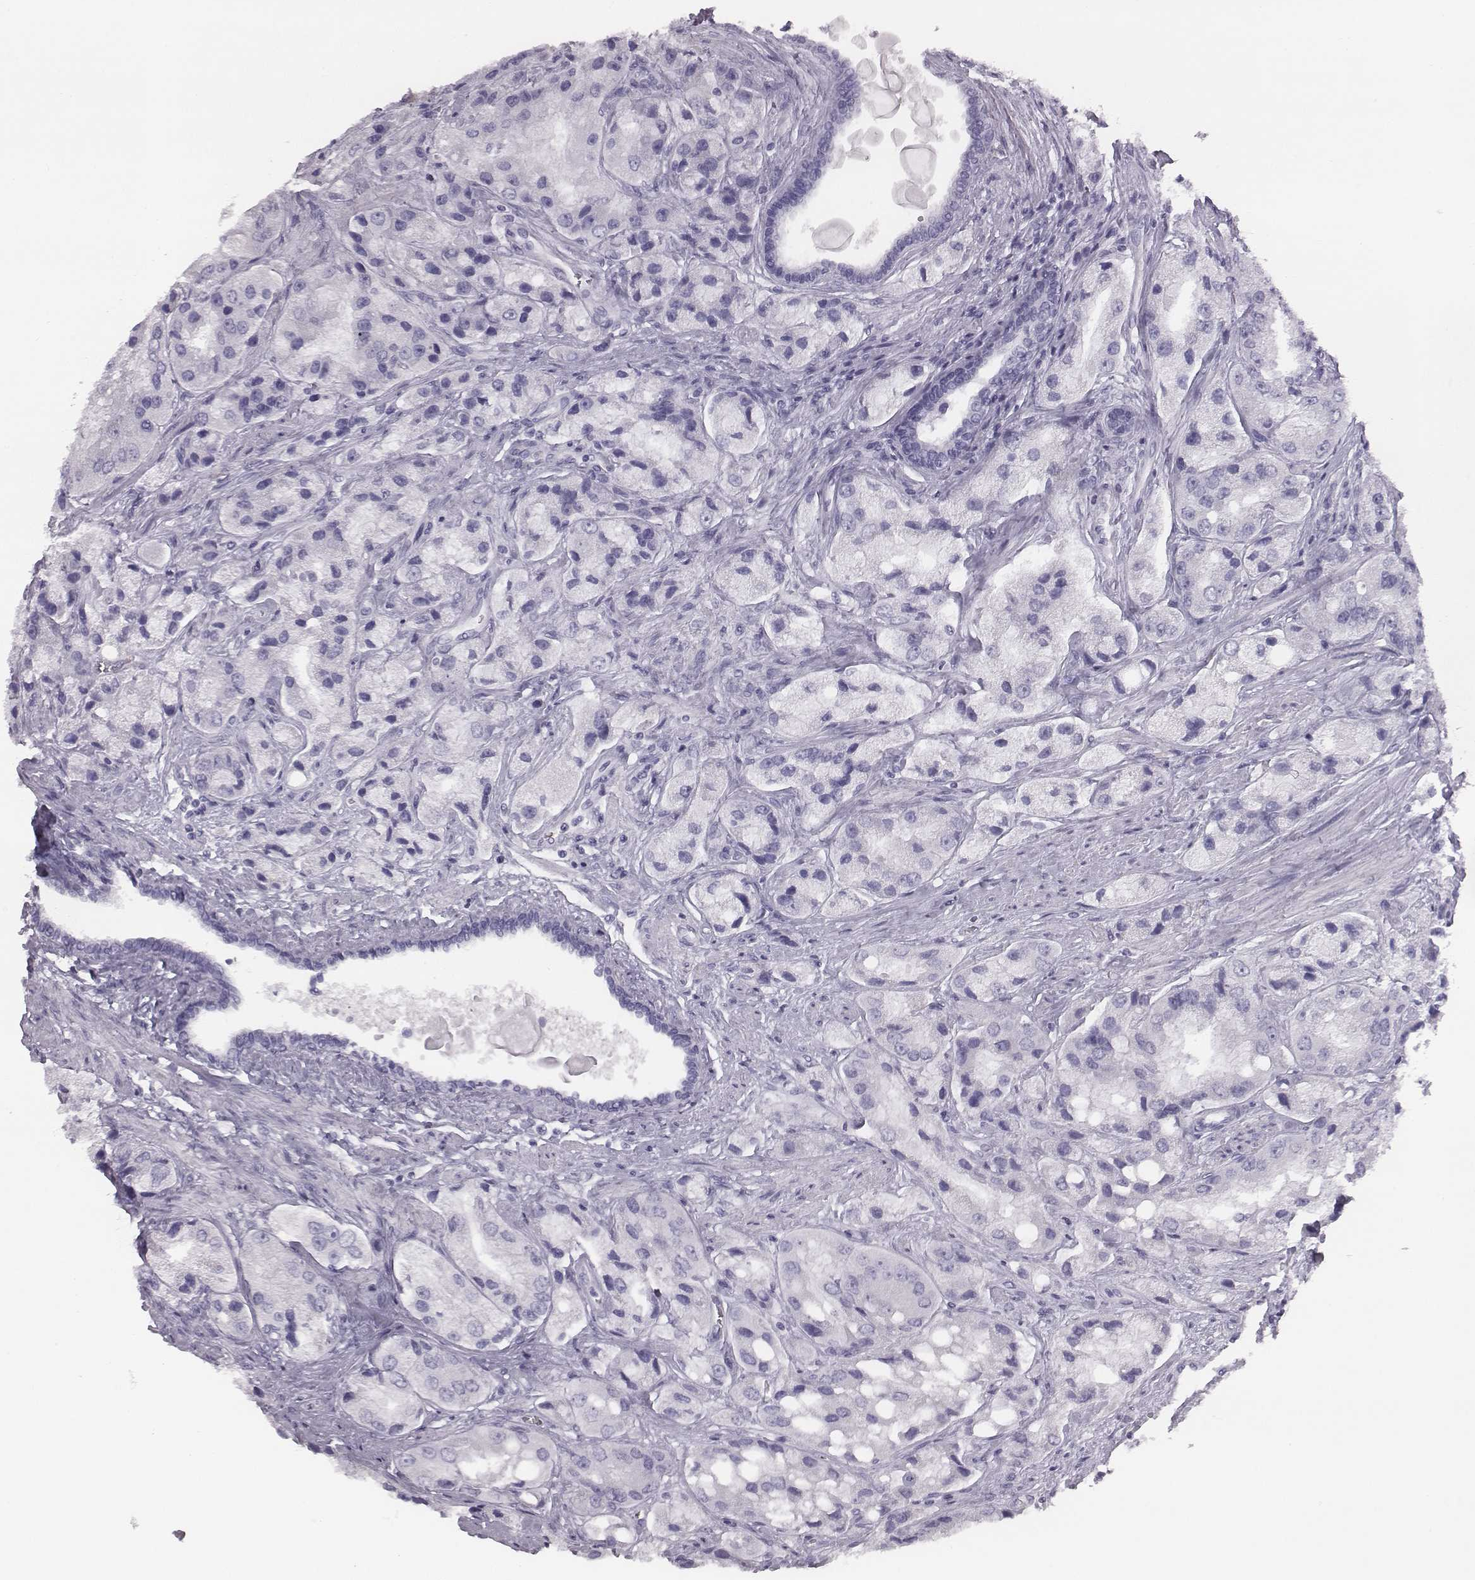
{"staining": {"intensity": "negative", "quantity": "none", "location": "none"}, "tissue": "prostate cancer", "cell_type": "Tumor cells", "image_type": "cancer", "snomed": [{"axis": "morphology", "description": "Adenocarcinoma, Low grade"}, {"axis": "topography", "description": "Prostate"}], "caption": "This is a histopathology image of immunohistochemistry staining of prostate cancer (low-grade adenocarcinoma), which shows no positivity in tumor cells.", "gene": "HBZ", "patient": {"sex": "male", "age": 69}}